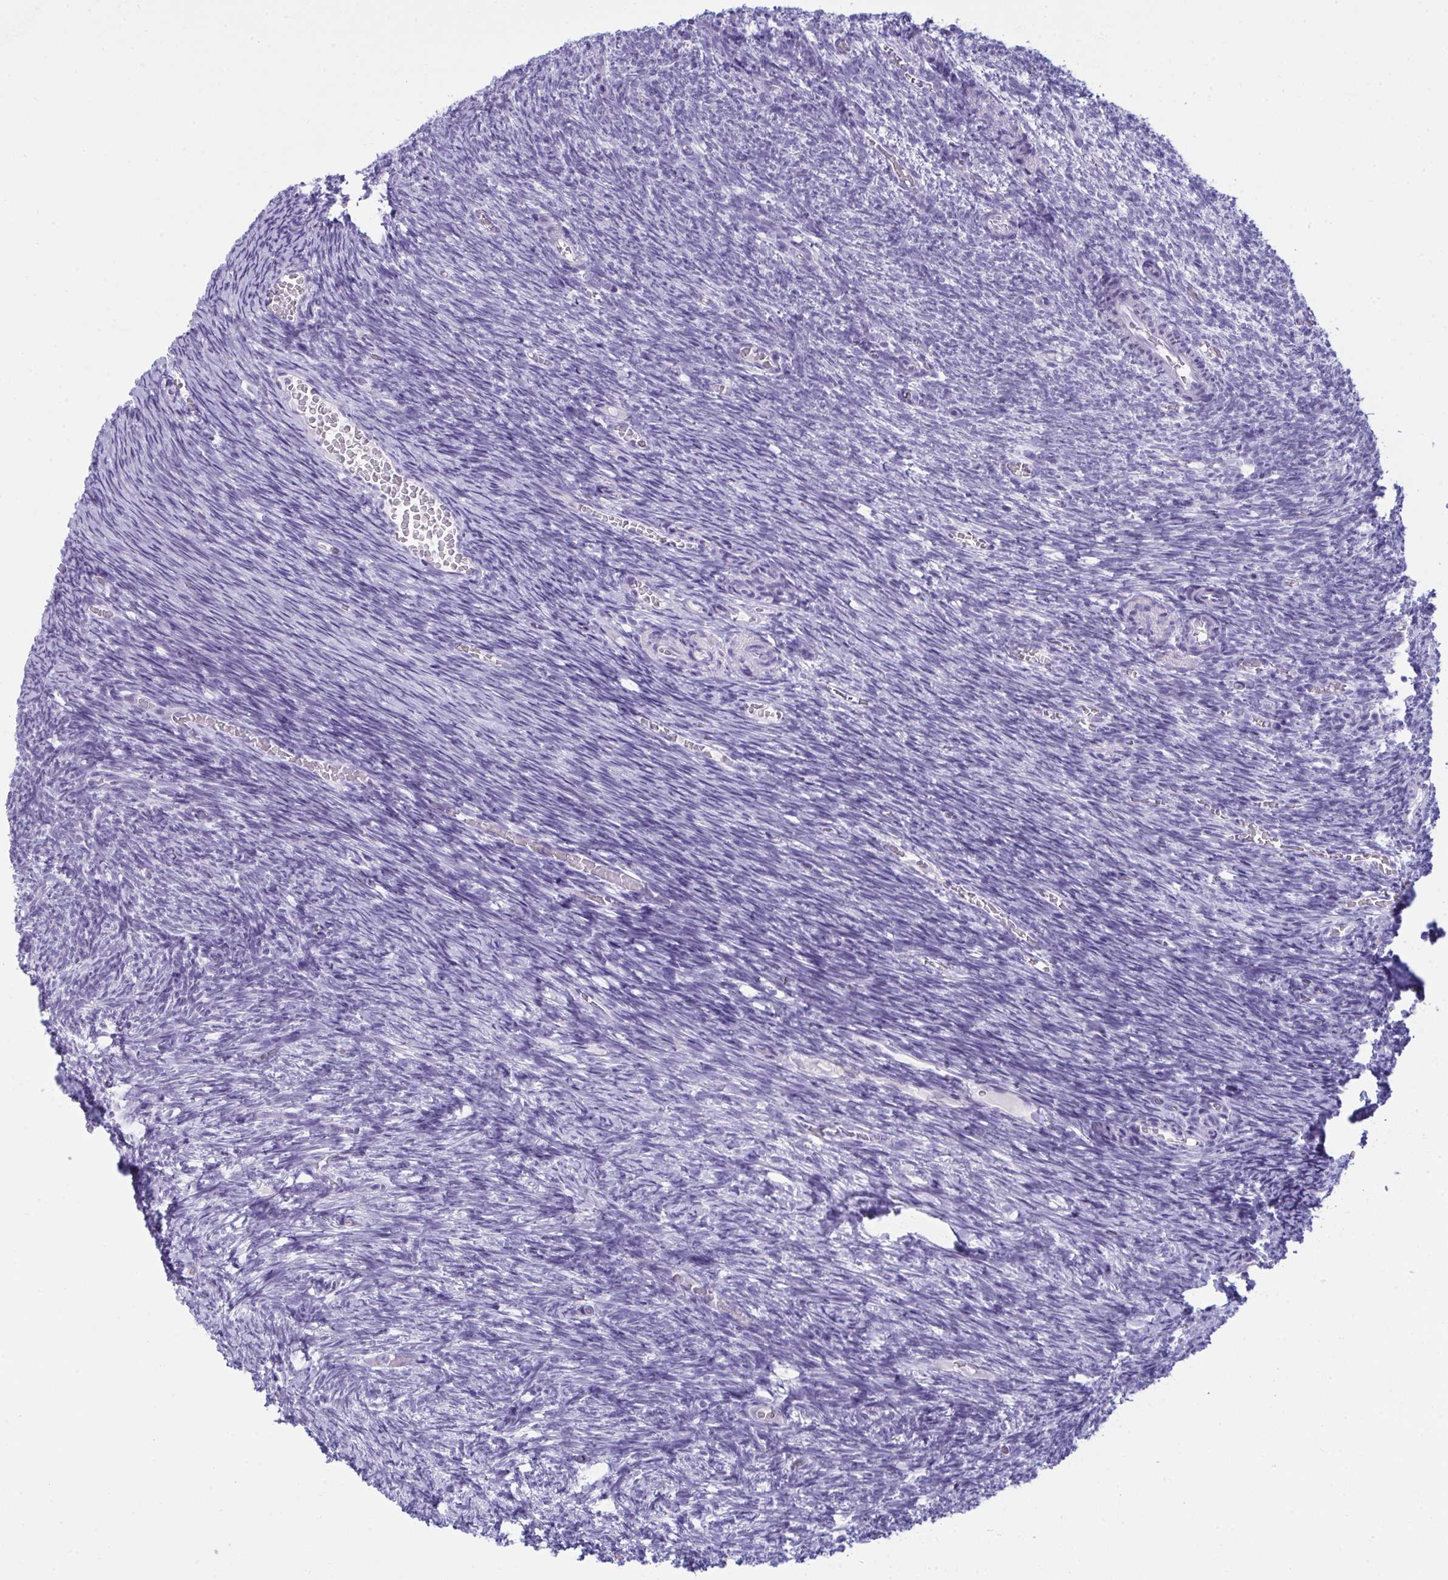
{"staining": {"intensity": "negative", "quantity": "none", "location": "none"}, "tissue": "ovary", "cell_type": "Follicle cells", "image_type": "normal", "snomed": [{"axis": "morphology", "description": "Normal tissue, NOS"}, {"axis": "topography", "description": "Ovary"}], "caption": "Follicle cells are negative for protein expression in unremarkable human ovary. (Brightfield microscopy of DAB (3,3'-diaminobenzidine) IHC at high magnification).", "gene": "RANBP2", "patient": {"sex": "female", "age": 39}}